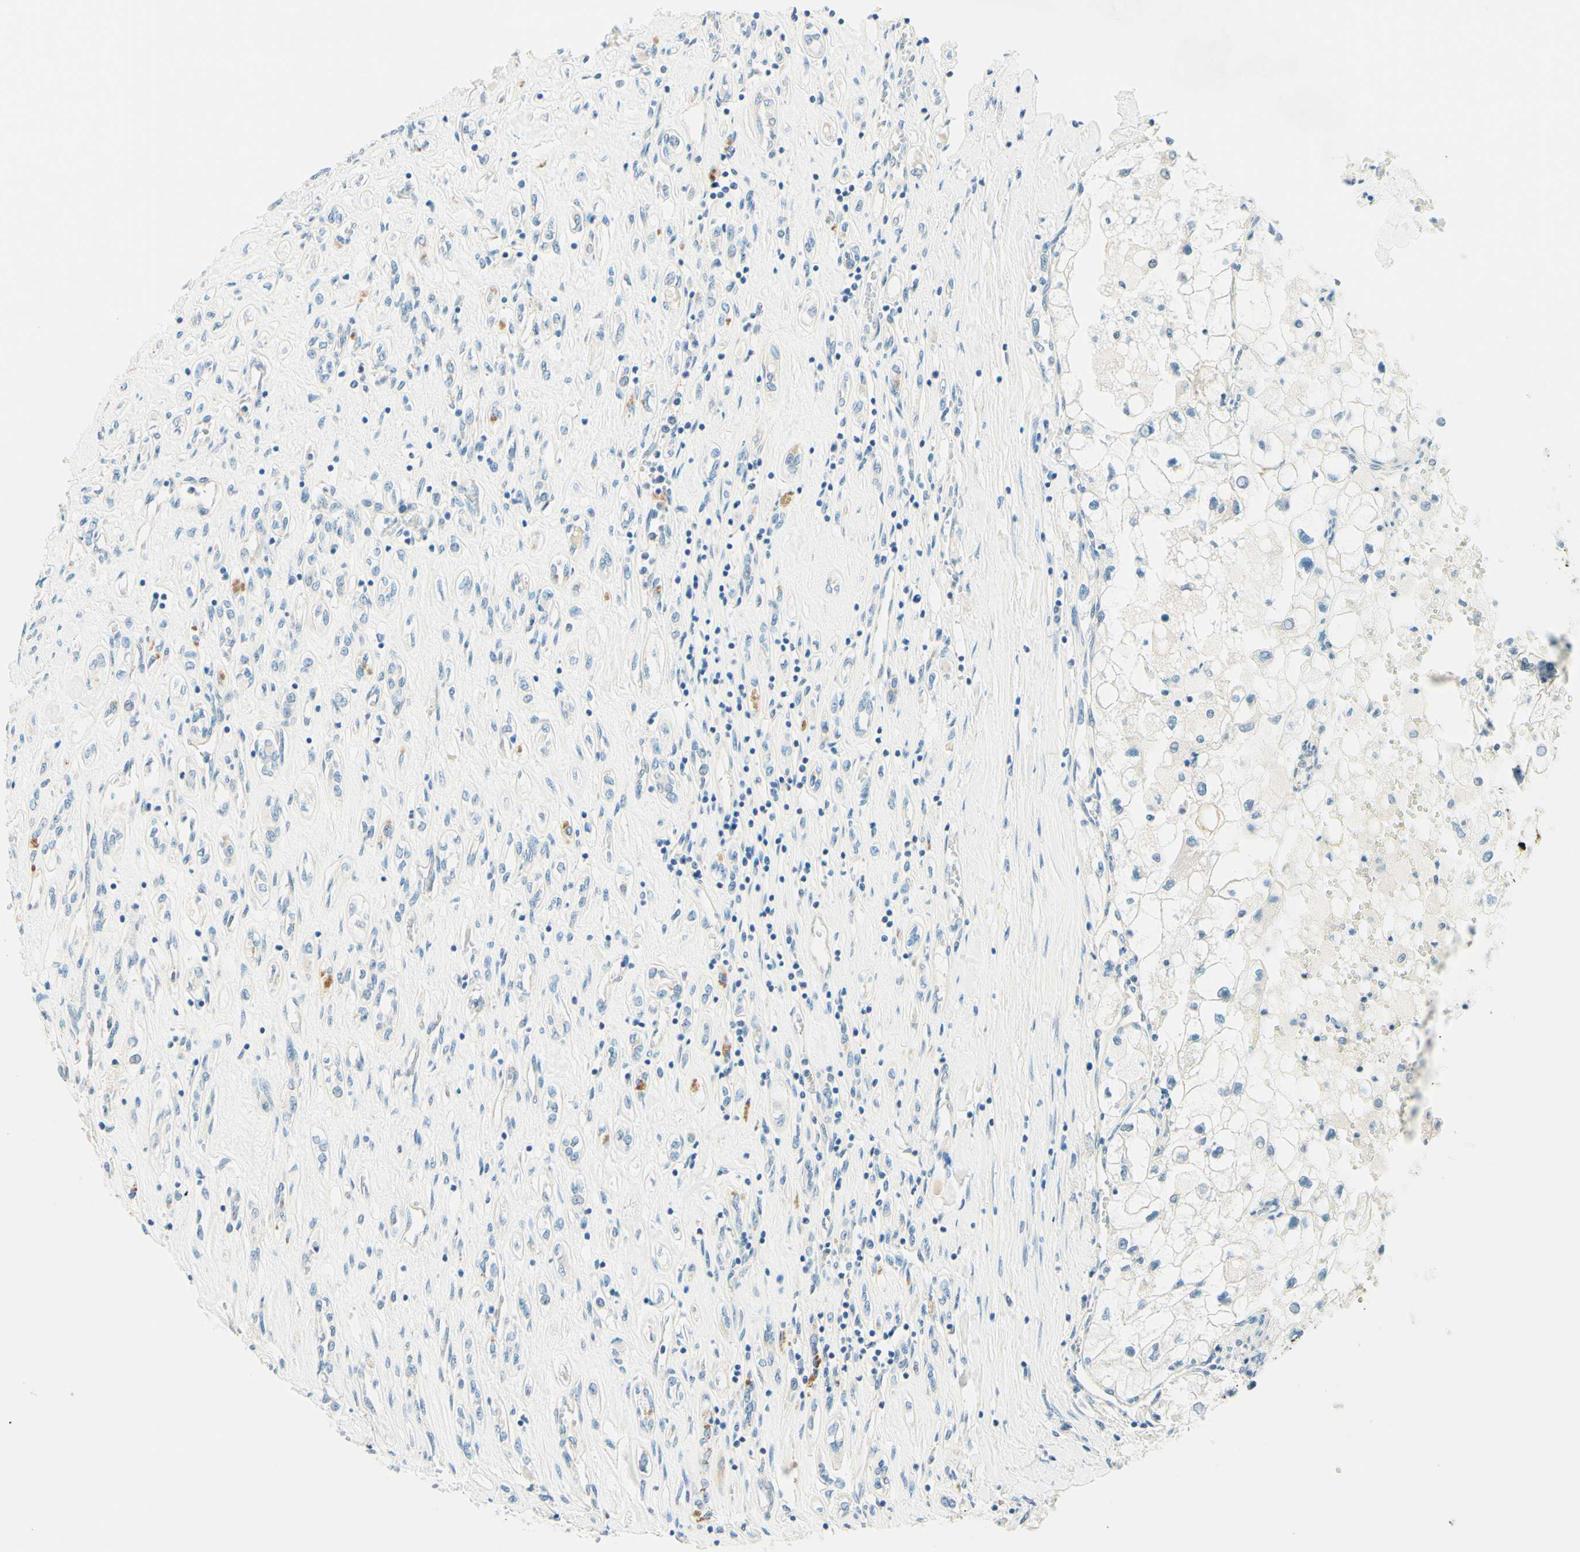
{"staining": {"intensity": "negative", "quantity": "none", "location": "none"}, "tissue": "renal cancer", "cell_type": "Tumor cells", "image_type": "cancer", "snomed": [{"axis": "morphology", "description": "Adenocarcinoma, NOS"}, {"axis": "topography", "description": "Kidney"}], "caption": "The histopathology image displays no significant expression in tumor cells of renal cancer (adenocarcinoma).", "gene": "TAOK2", "patient": {"sex": "female", "age": 70}}